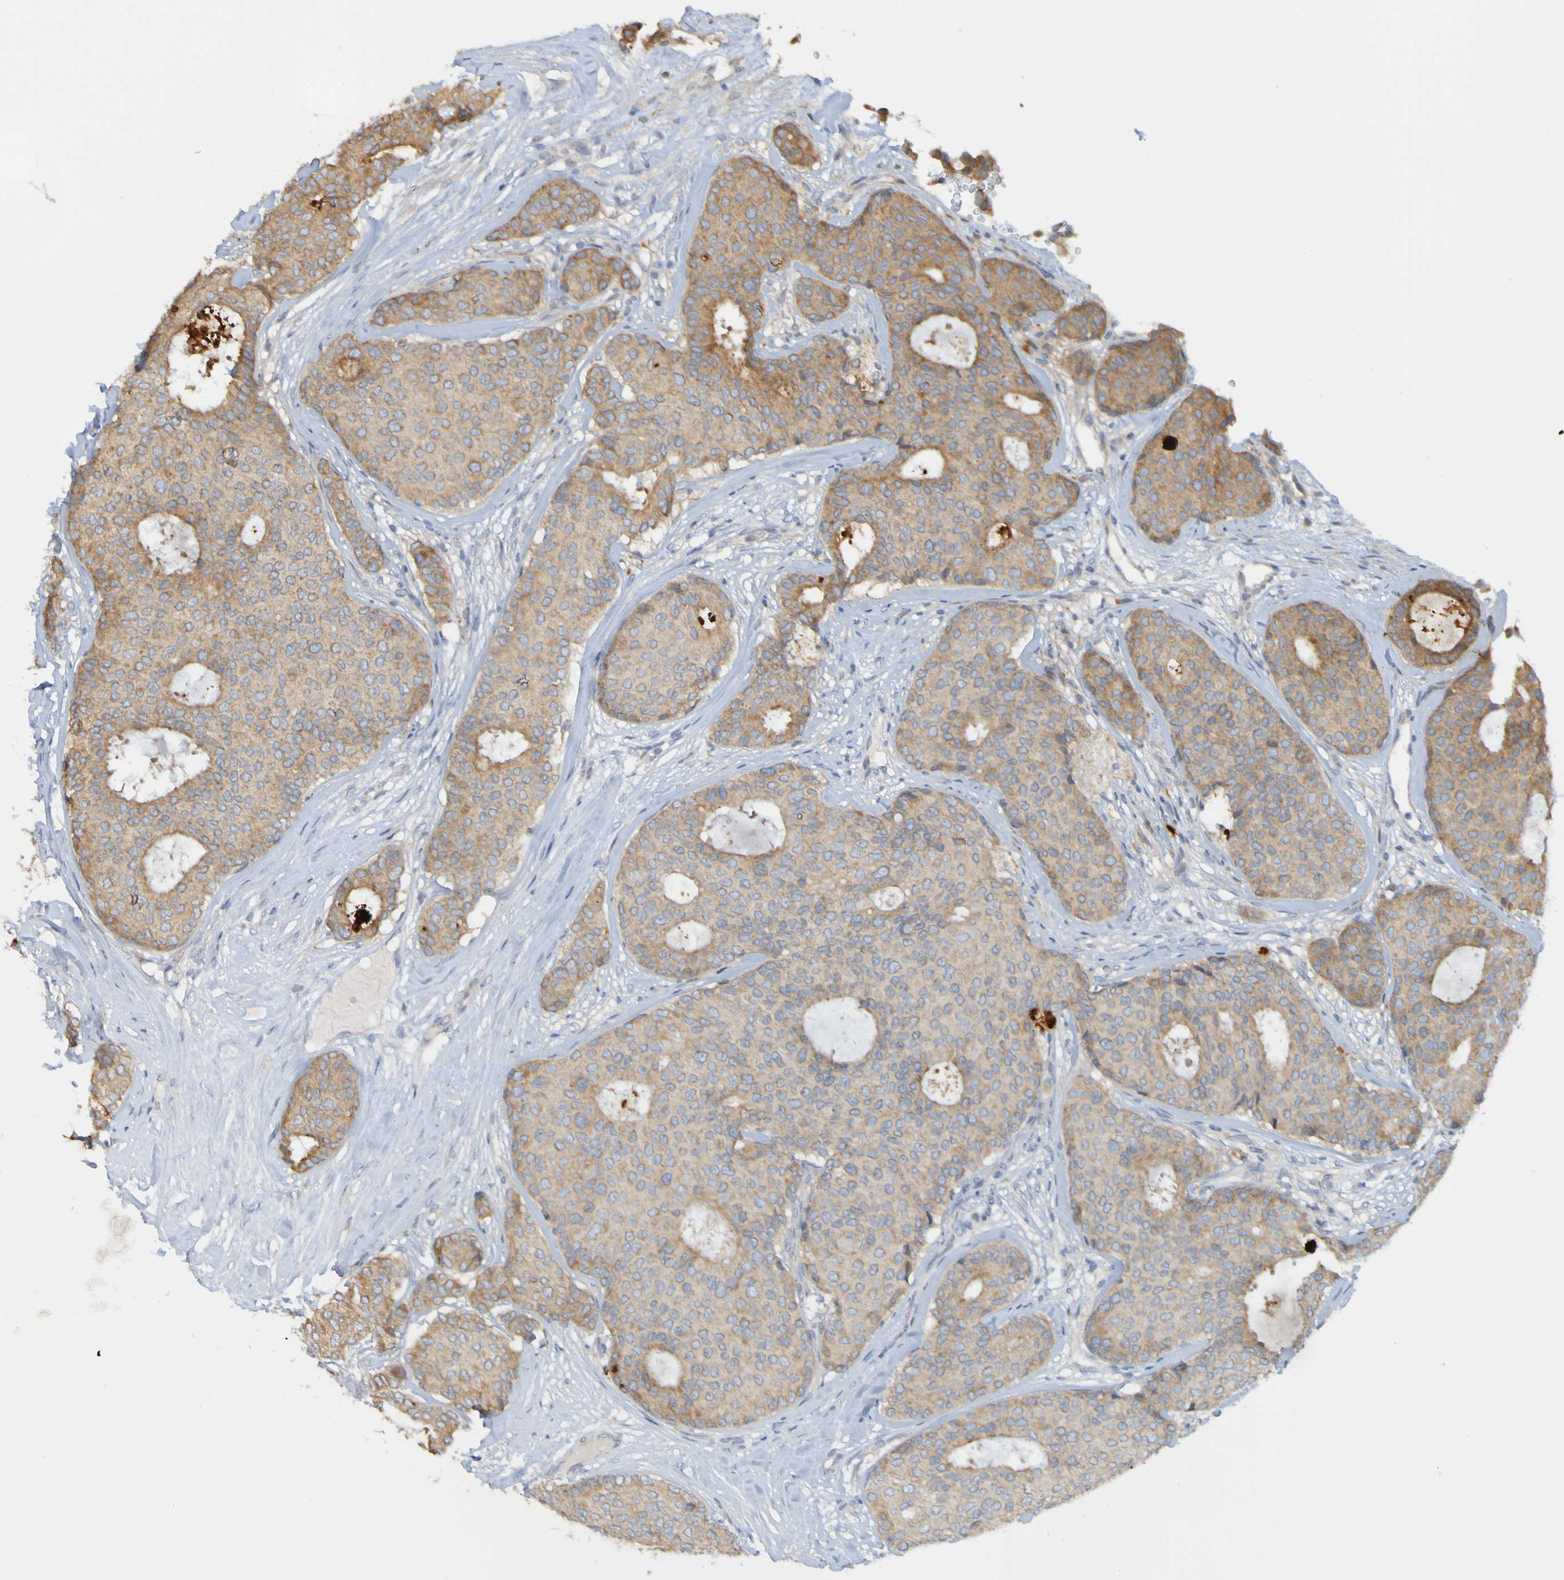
{"staining": {"intensity": "moderate", "quantity": "25%-75%", "location": "cytoplasmic/membranous"}, "tissue": "breast cancer", "cell_type": "Tumor cells", "image_type": "cancer", "snomed": [{"axis": "morphology", "description": "Duct carcinoma"}, {"axis": "topography", "description": "Breast"}], "caption": "Protein expression analysis of human breast intraductal carcinoma reveals moderate cytoplasmic/membranous positivity in approximately 25%-75% of tumor cells. The staining was performed using DAB (3,3'-diaminobenzidine) to visualize the protein expression in brown, while the nuclei were stained in blue with hematoxylin (Magnification: 20x).", "gene": "NAV2", "patient": {"sex": "female", "age": 75}}